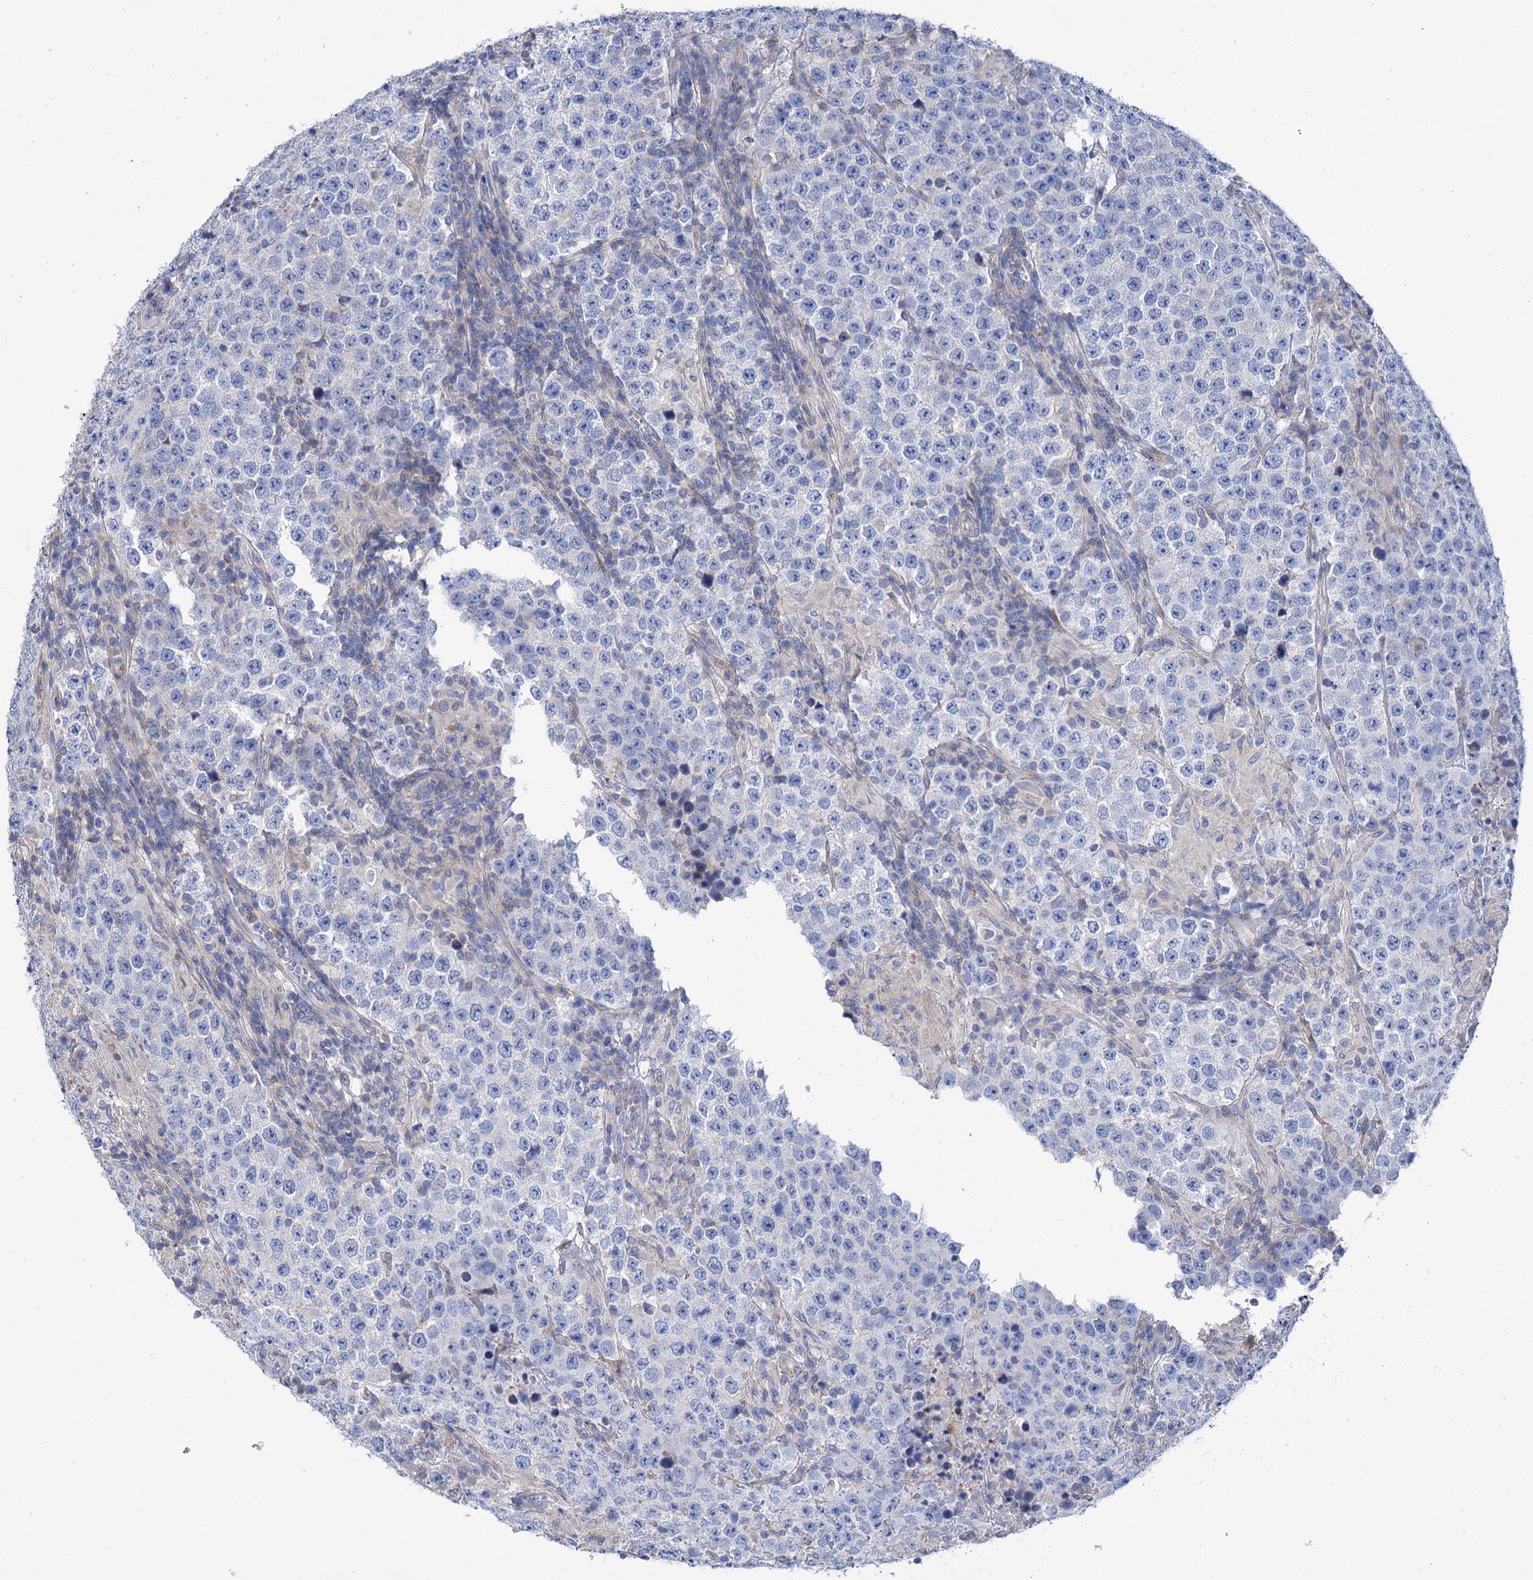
{"staining": {"intensity": "negative", "quantity": "none", "location": "none"}, "tissue": "testis cancer", "cell_type": "Tumor cells", "image_type": "cancer", "snomed": [{"axis": "morphology", "description": "Normal tissue, NOS"}, {"axis": "morphology", "description": "Urothelial carcinoma, High grade"}, {"axis": "morphology", "description": "Seminoma, NOS"}, {"axis": "morphology", "description": "Carcinoma, Embryonal, NOS"}, {"axis": "topography", "description": "Urinary bladder"}, {"axis": "topography", "description": "Testis"}], "caption": "Protein analysis of testis embryonal carcinoma shows no significant expression in tumor cells.", "gene": "SCPEP1", "patient": {"sex": "male", "age": 41}}